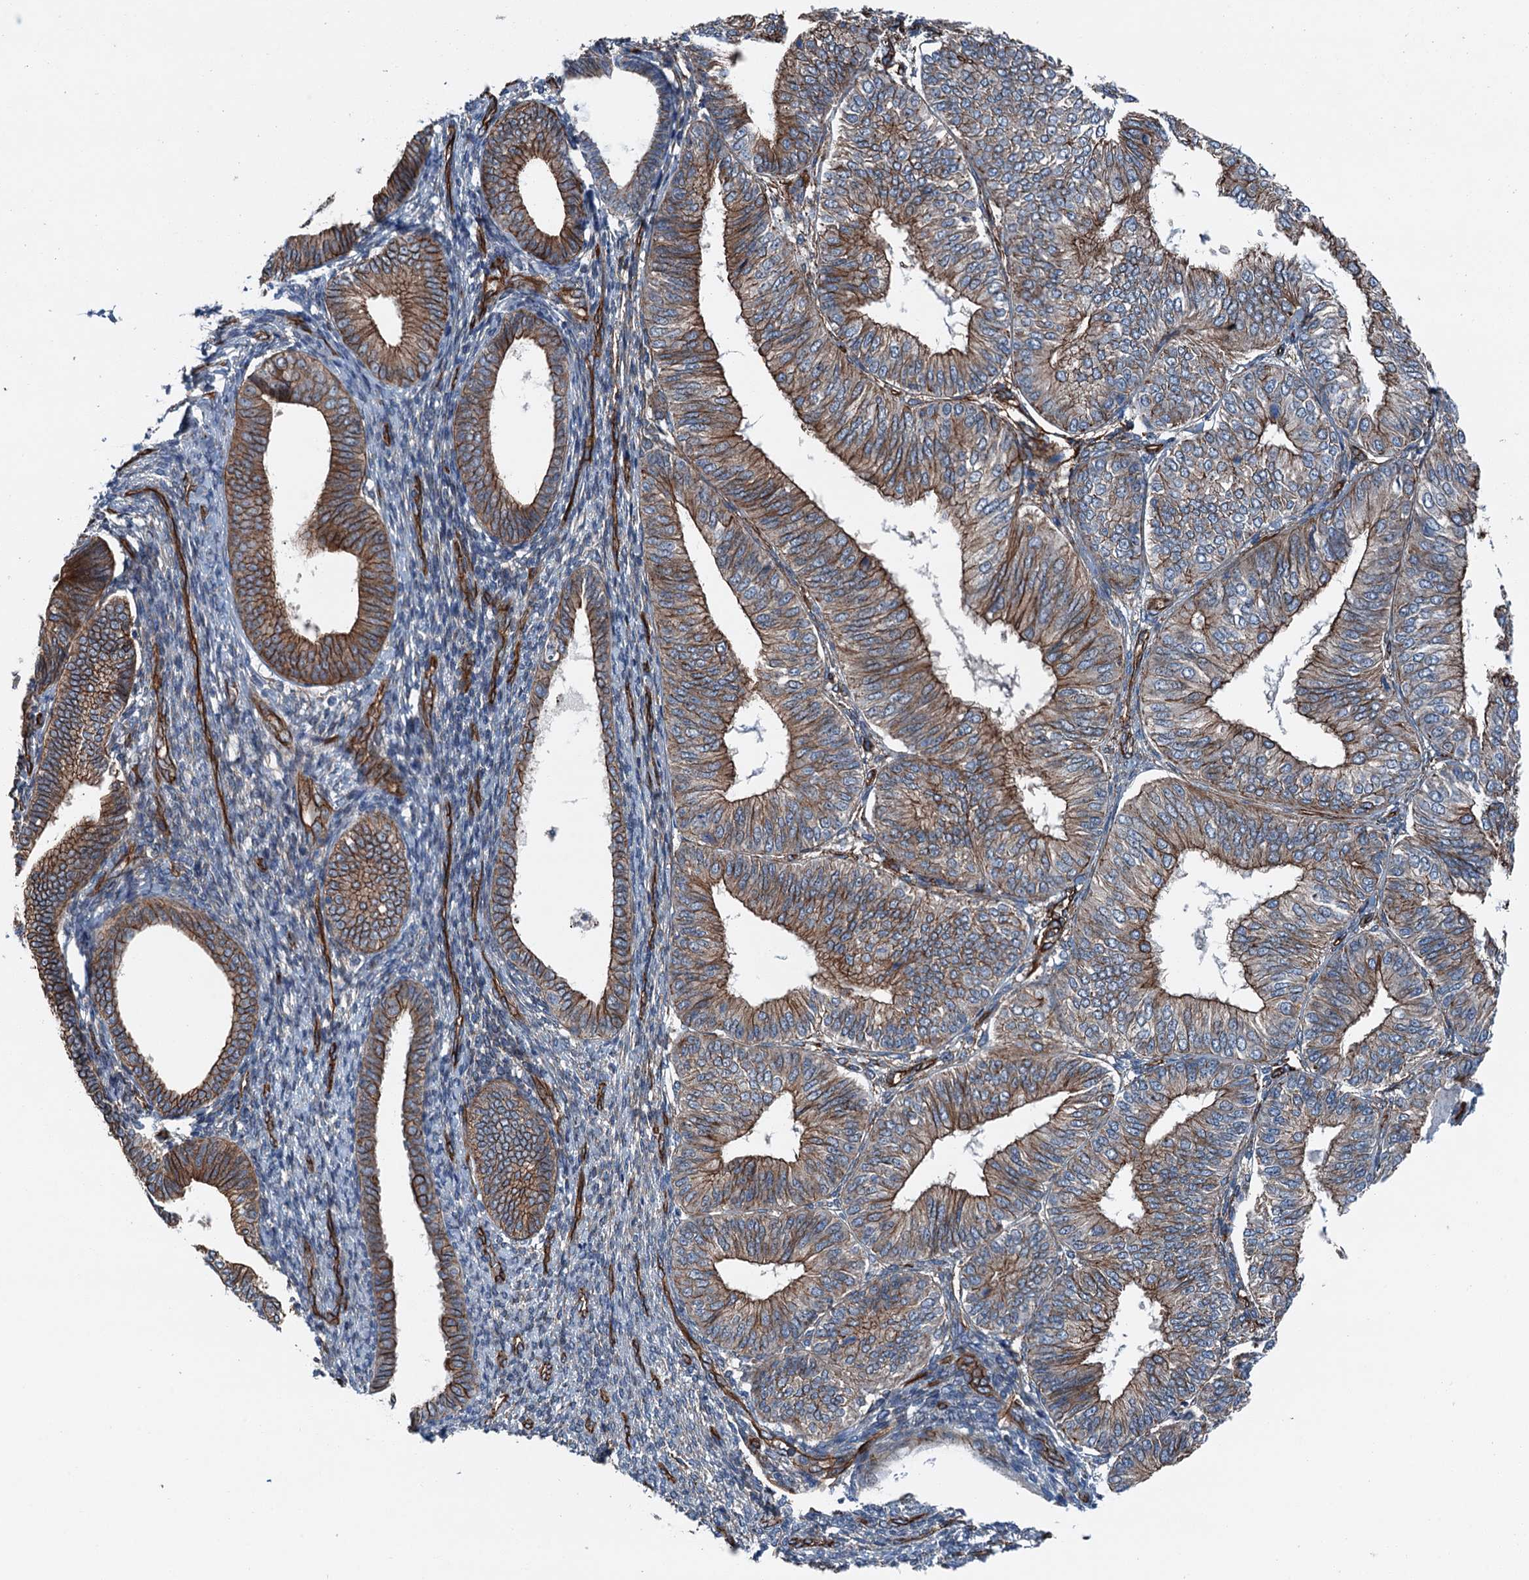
{"staining": {"intensity": "strong", "quantity": ">75%", "location": "cytoplasmic/membranous"}, "tissue": "endometrial cancer", "cell_type": "Tumor cells", "image_type": "cancer", "snomed": [{"axis": "morphology", "description": "Adenocarcinoma, NOS"}, {"axis": "topography", "description": "Endometrium"}], "caption": "An image of human adenocarcinoma (endometrial) stained for a protein displays strong cytoplasmic/membranous brown staining in tumor cells.", "gene": "NMRAL1", "patient": {"sex": "female", "age": 58}}